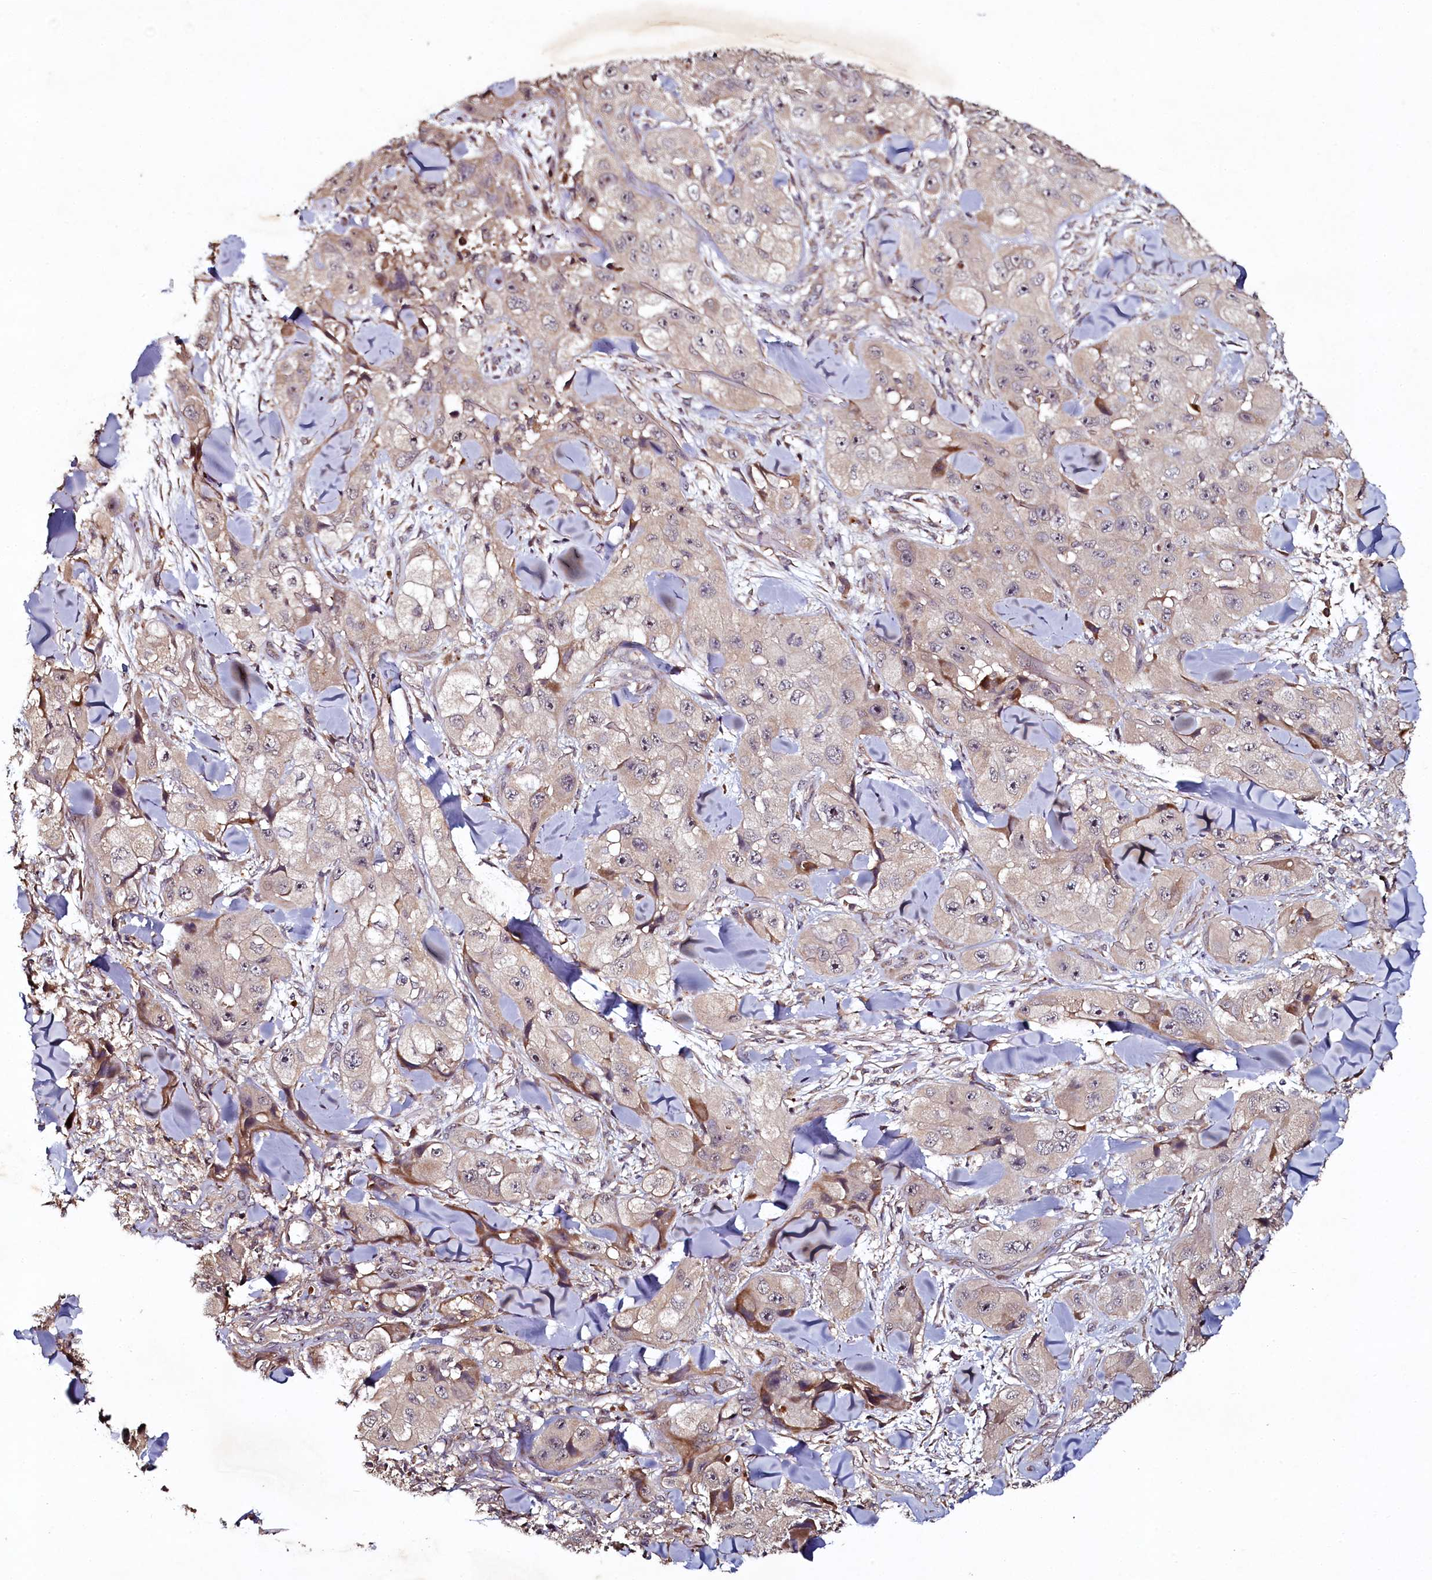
{"staining": {"intensity": "weak", "quantity": "<25%", "location": "cytoplasmic/membranous"}, "tissue": "skin cancer", "cell_type": "Tumor cells", "image_type": "cancer", "snomed": [{"axis": "morphology", "description": "Squamous cell carcinoma, NOS"}, {"axis": "topography", "description": "Skin"}, {"axis": "topography", "description": "Subcutis"}], "caption": "Histopathology image shows no significant protein expression in tumor cells of skin squamous cell carcinoma.", "gene": "SEC24C", "patient": {"sex": "male", "age": 73}}